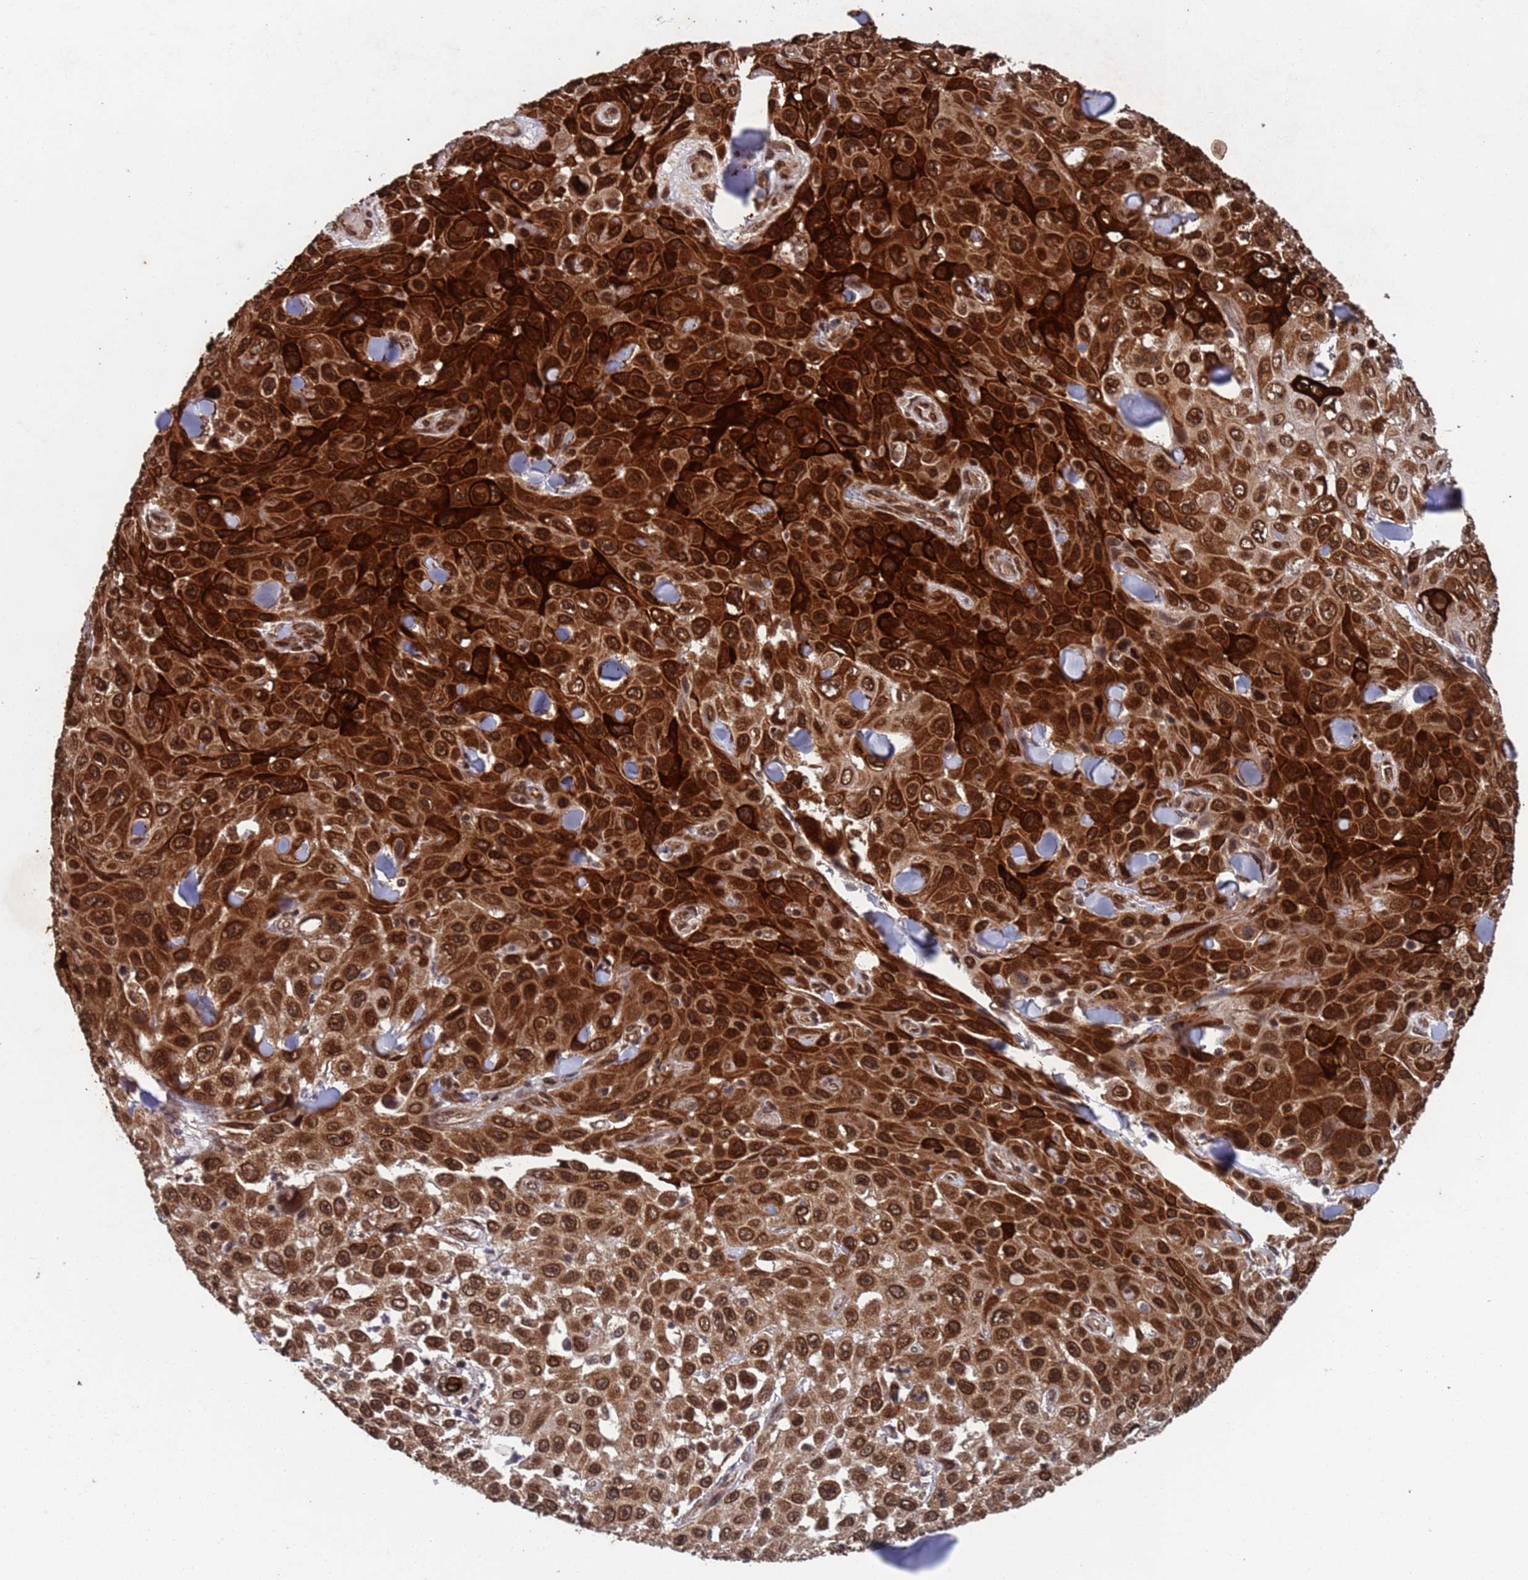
{"staining": {"intensity": "strong", "quantity": ">75%", "location": "cytoplasmic/membranous,nuclear"}, "tissue": "skin cancer", "cell_type": "Tumor cells", "image_type": "cancer", "snomed": [{"axis": "morphology", "description": "Basal cell carcinoma"}, {"axis": "topography", "description": "Skin"}], "caption": "High-power microscopy captured an IHC photomicrograph of basal cell carcinoma (skin), revealing strong cytoplasmic/membranous and nuclear expression in approximately >75% of tumor cells.", "gene": "FUBP3", "patient": {"sex": "male", "age": 73}}